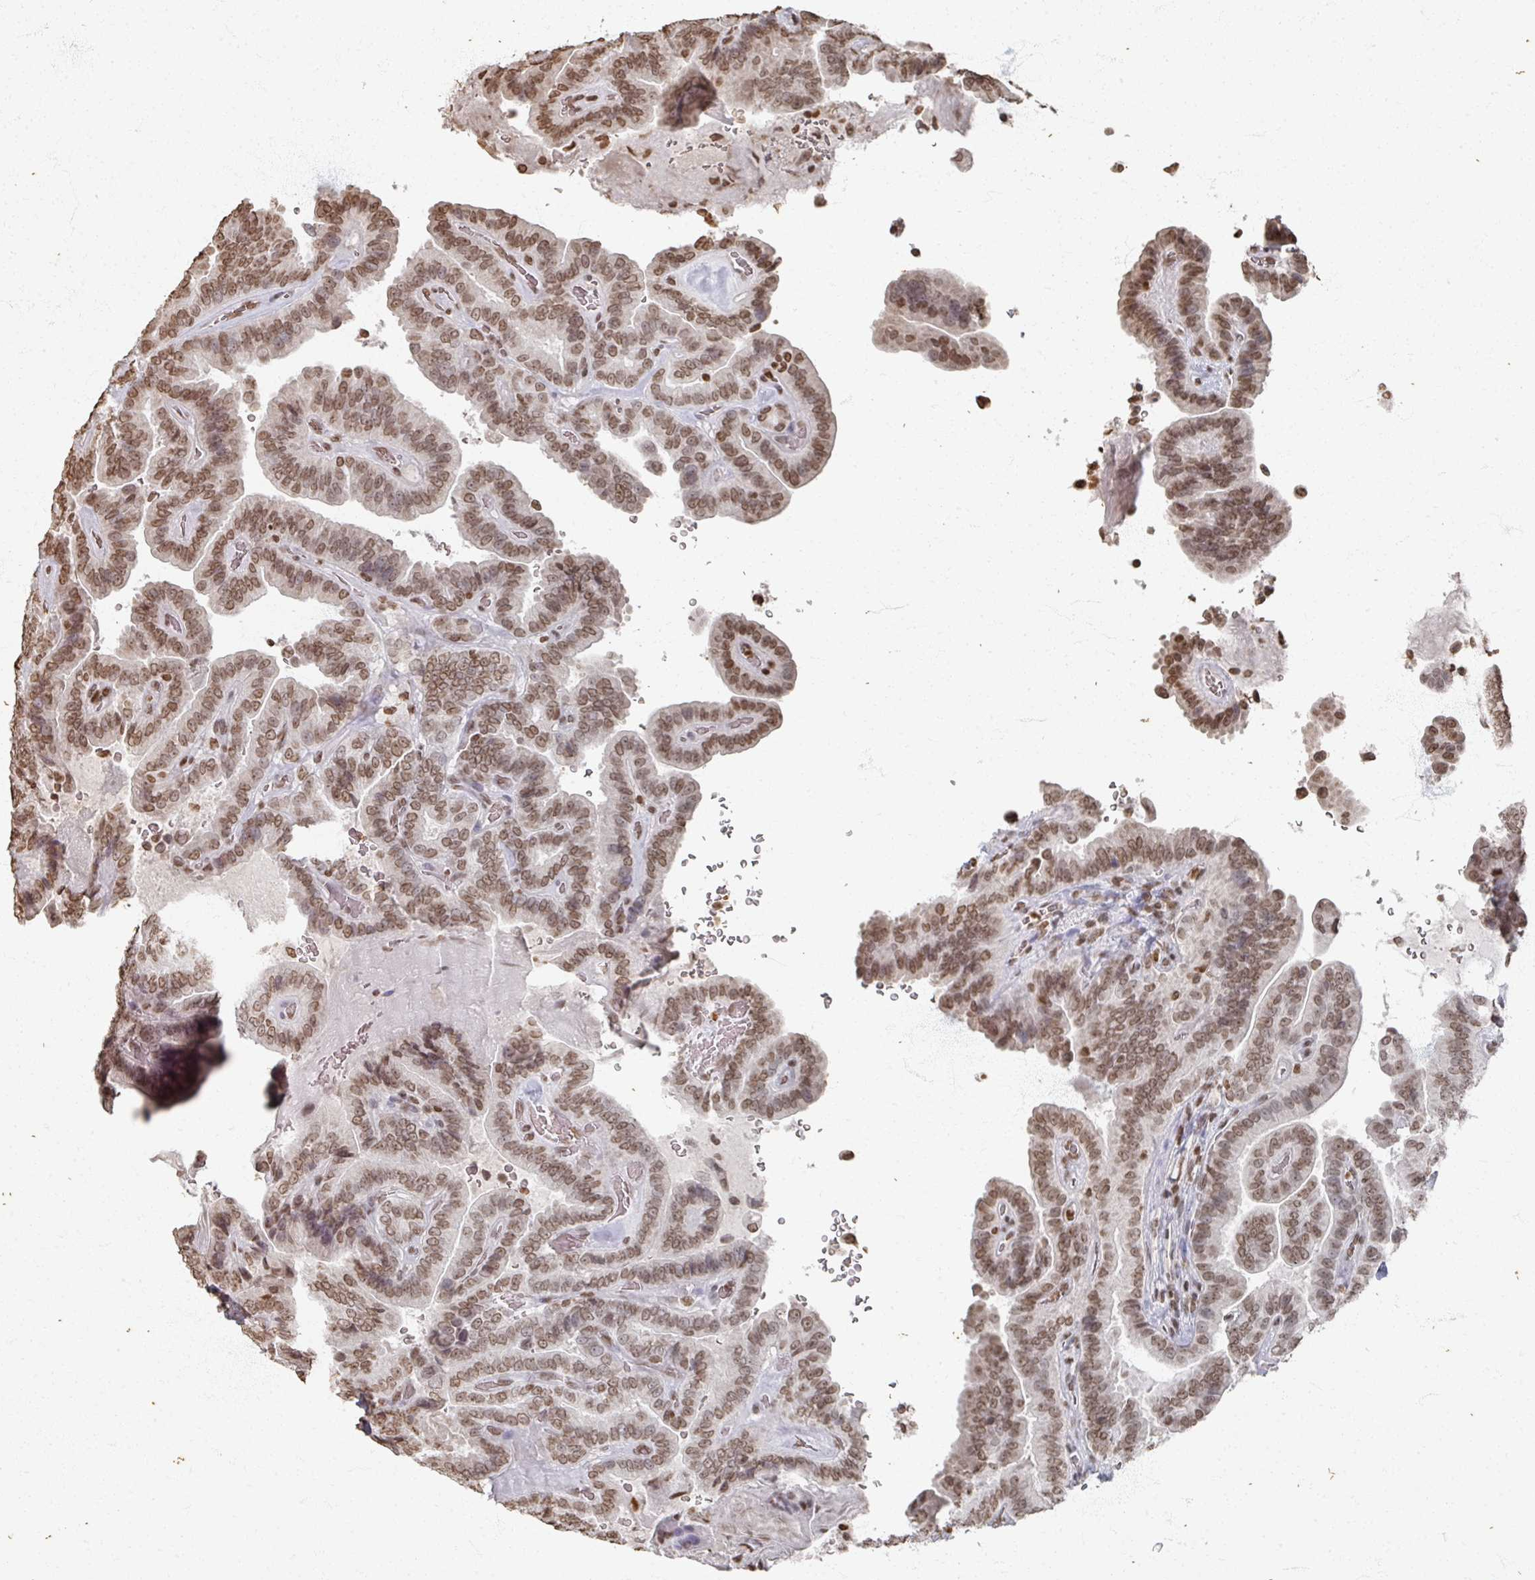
{"staining": {"intensity": "moderate", "quantity": ">75%", "location": "nuclear"}, "tissue": "thyroid cancer", "cell_type": "Tumor cells", "image_type": "cancer", "snomed": [{"axis": "morphology", "description": "Papillary adenocarcinoma, NOS"}, {"axis": "topography", "description": "Thyroid gland"}], "caption": "Thyroid cancer was stained to show a protein in brown. There is medium levels of moderate nuclear expression in about >75% of tumor cells.", "gene": "DCUN1D5", "patient": {"sex": "male", "age": 61}}